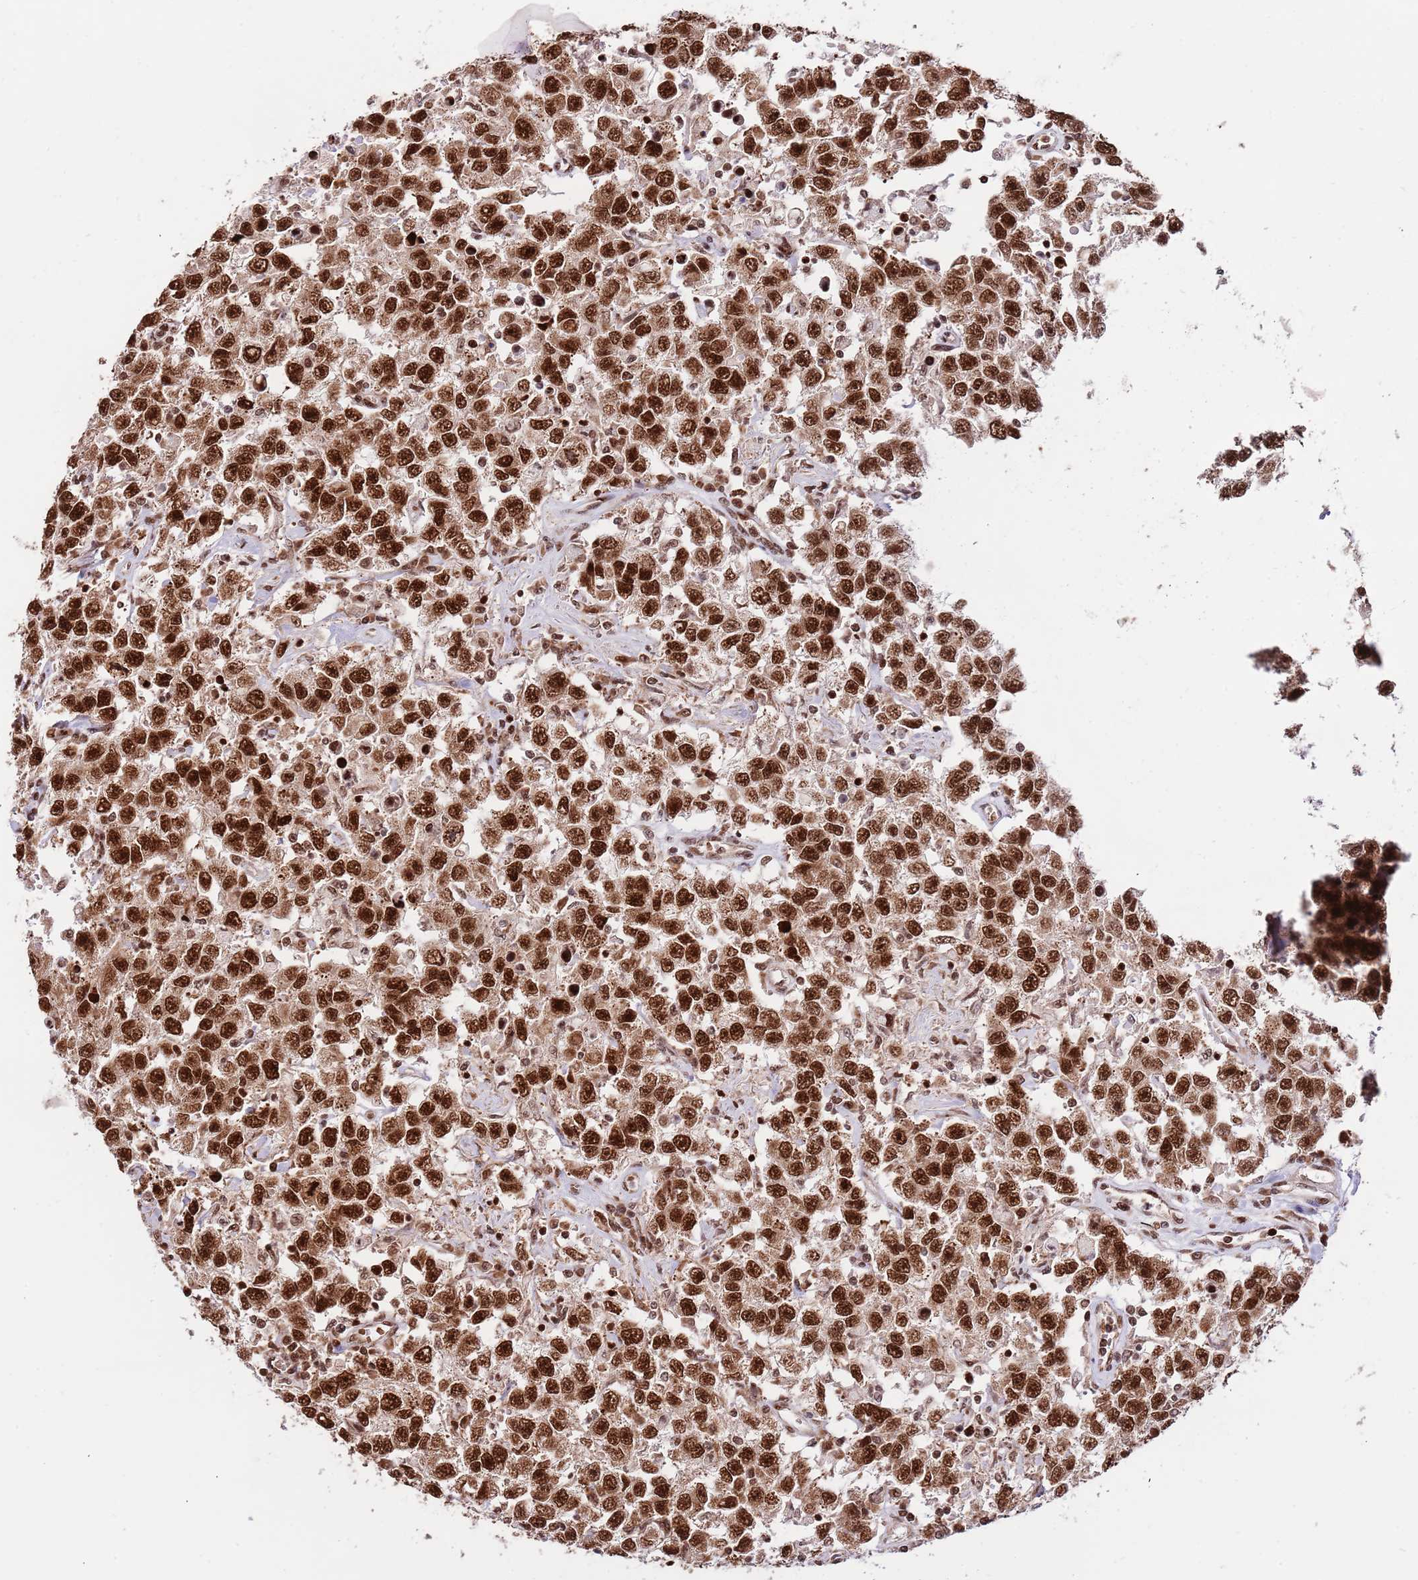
{"staining": {"intensity": "strong", "quantity": ">75%", "location": "nuclear"}, "tissue": "testis cancer", "cell_type": "Tumor cells", "image_type": "cancer", "snomed": [{"axis": "morphology", "description": "Seminoma, NOS"}, {"axis": "topography", "description": "Testis"}], "caption": "IHC (DAB (3,3'-diaminobenzidine)) staining of testis seminoma reveals strong nuclear protein expression in about >75% of tumor cells. (IHC, brightfield microscopy, high magnification).", "gene": "RIF1", "patient": {"sex": "male", "age": 41}}